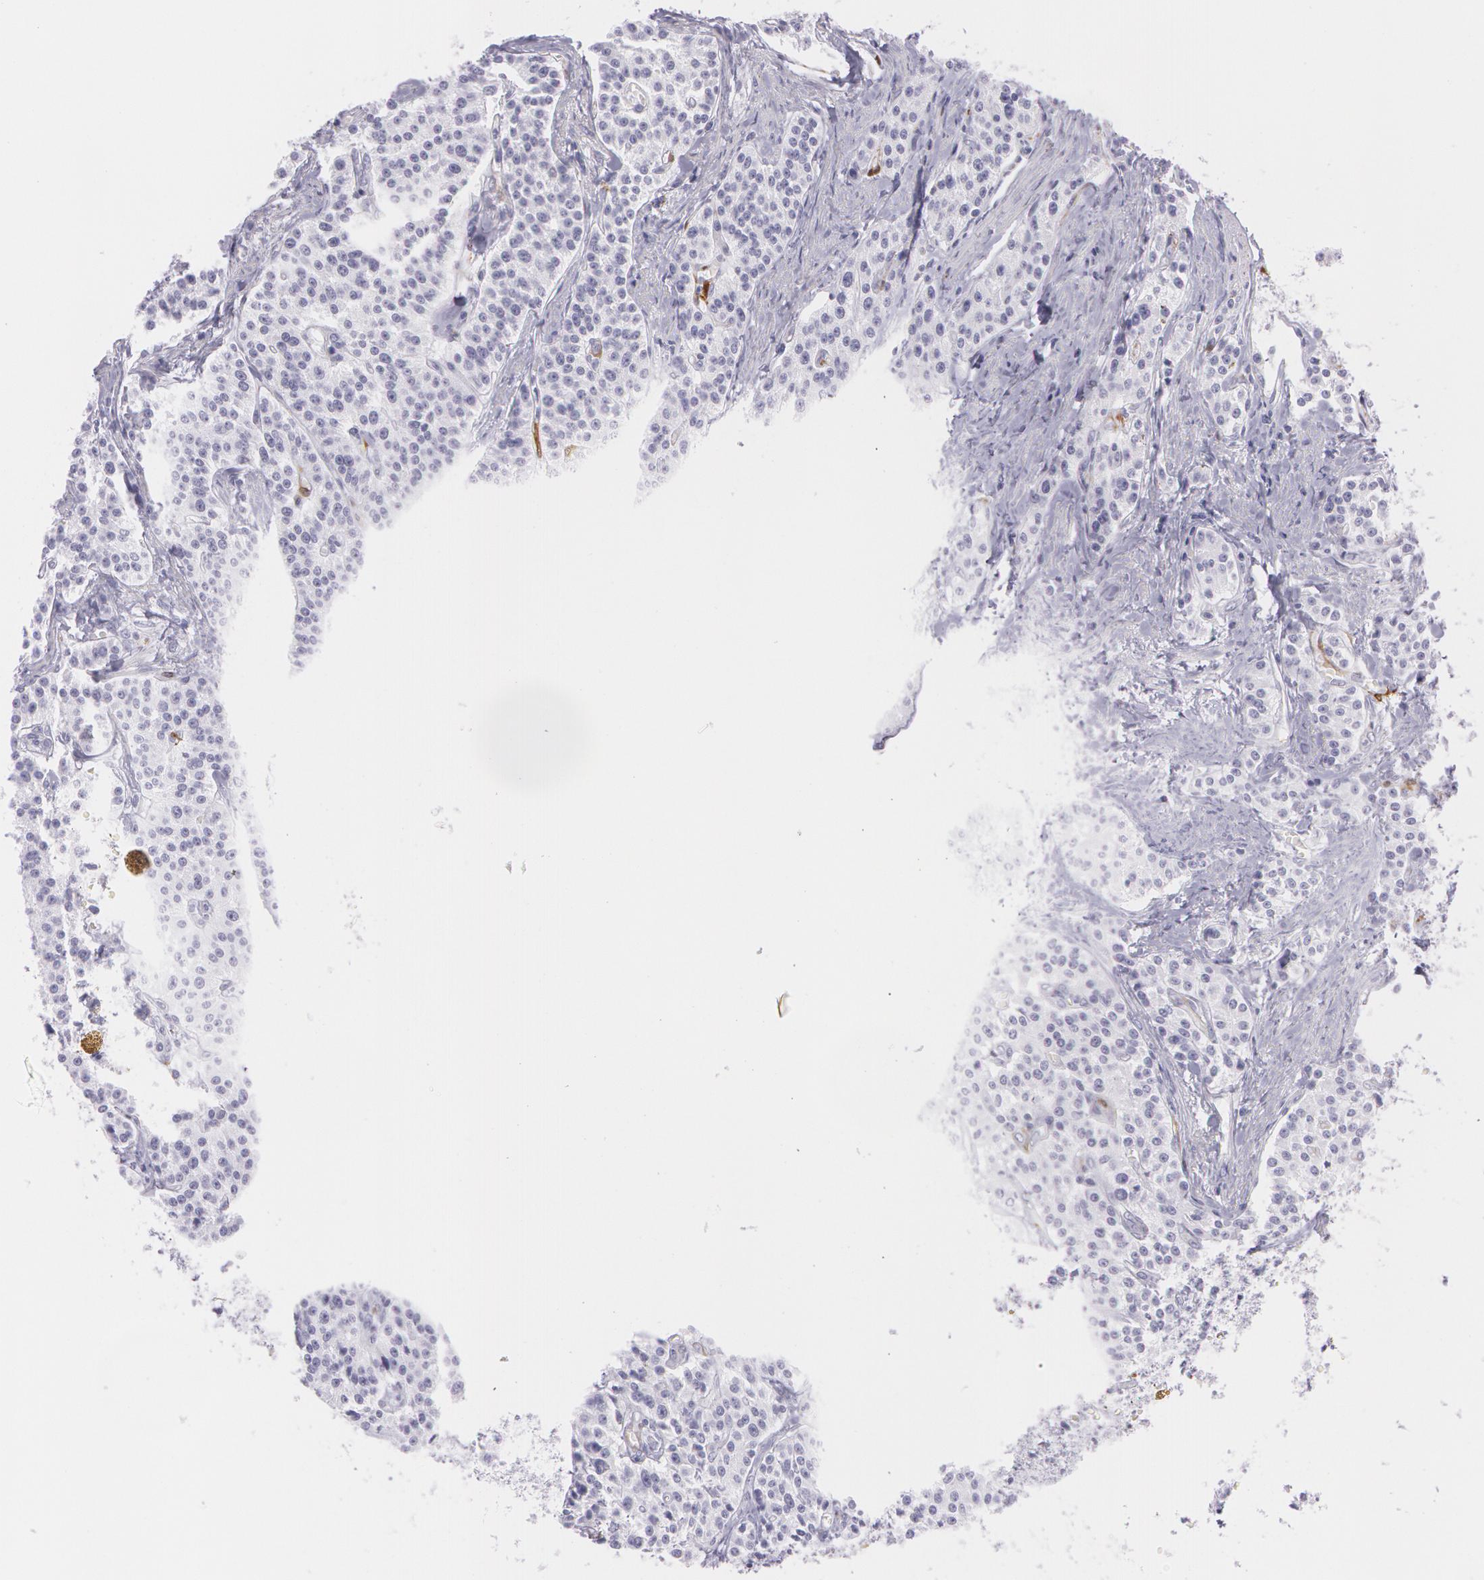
{"staining": {"intensity": "negative", "quantity": "none", "location": "none"}, "tissue": "carcinoid", "cell_type": "Tumor cells", "image_type": "cancer", "snomed": [{"axis": "morphology", "description": "Carcinoid, malignant, NOS"}, {"axis": "topography", "description": "Stomach"}], "caption": "This is an immunohistochemistry (IHC) image of carcinoid. There is no staining in tumor cells.", "gene": "SNCG", "patient": {"sex": "female", "age": 76}}